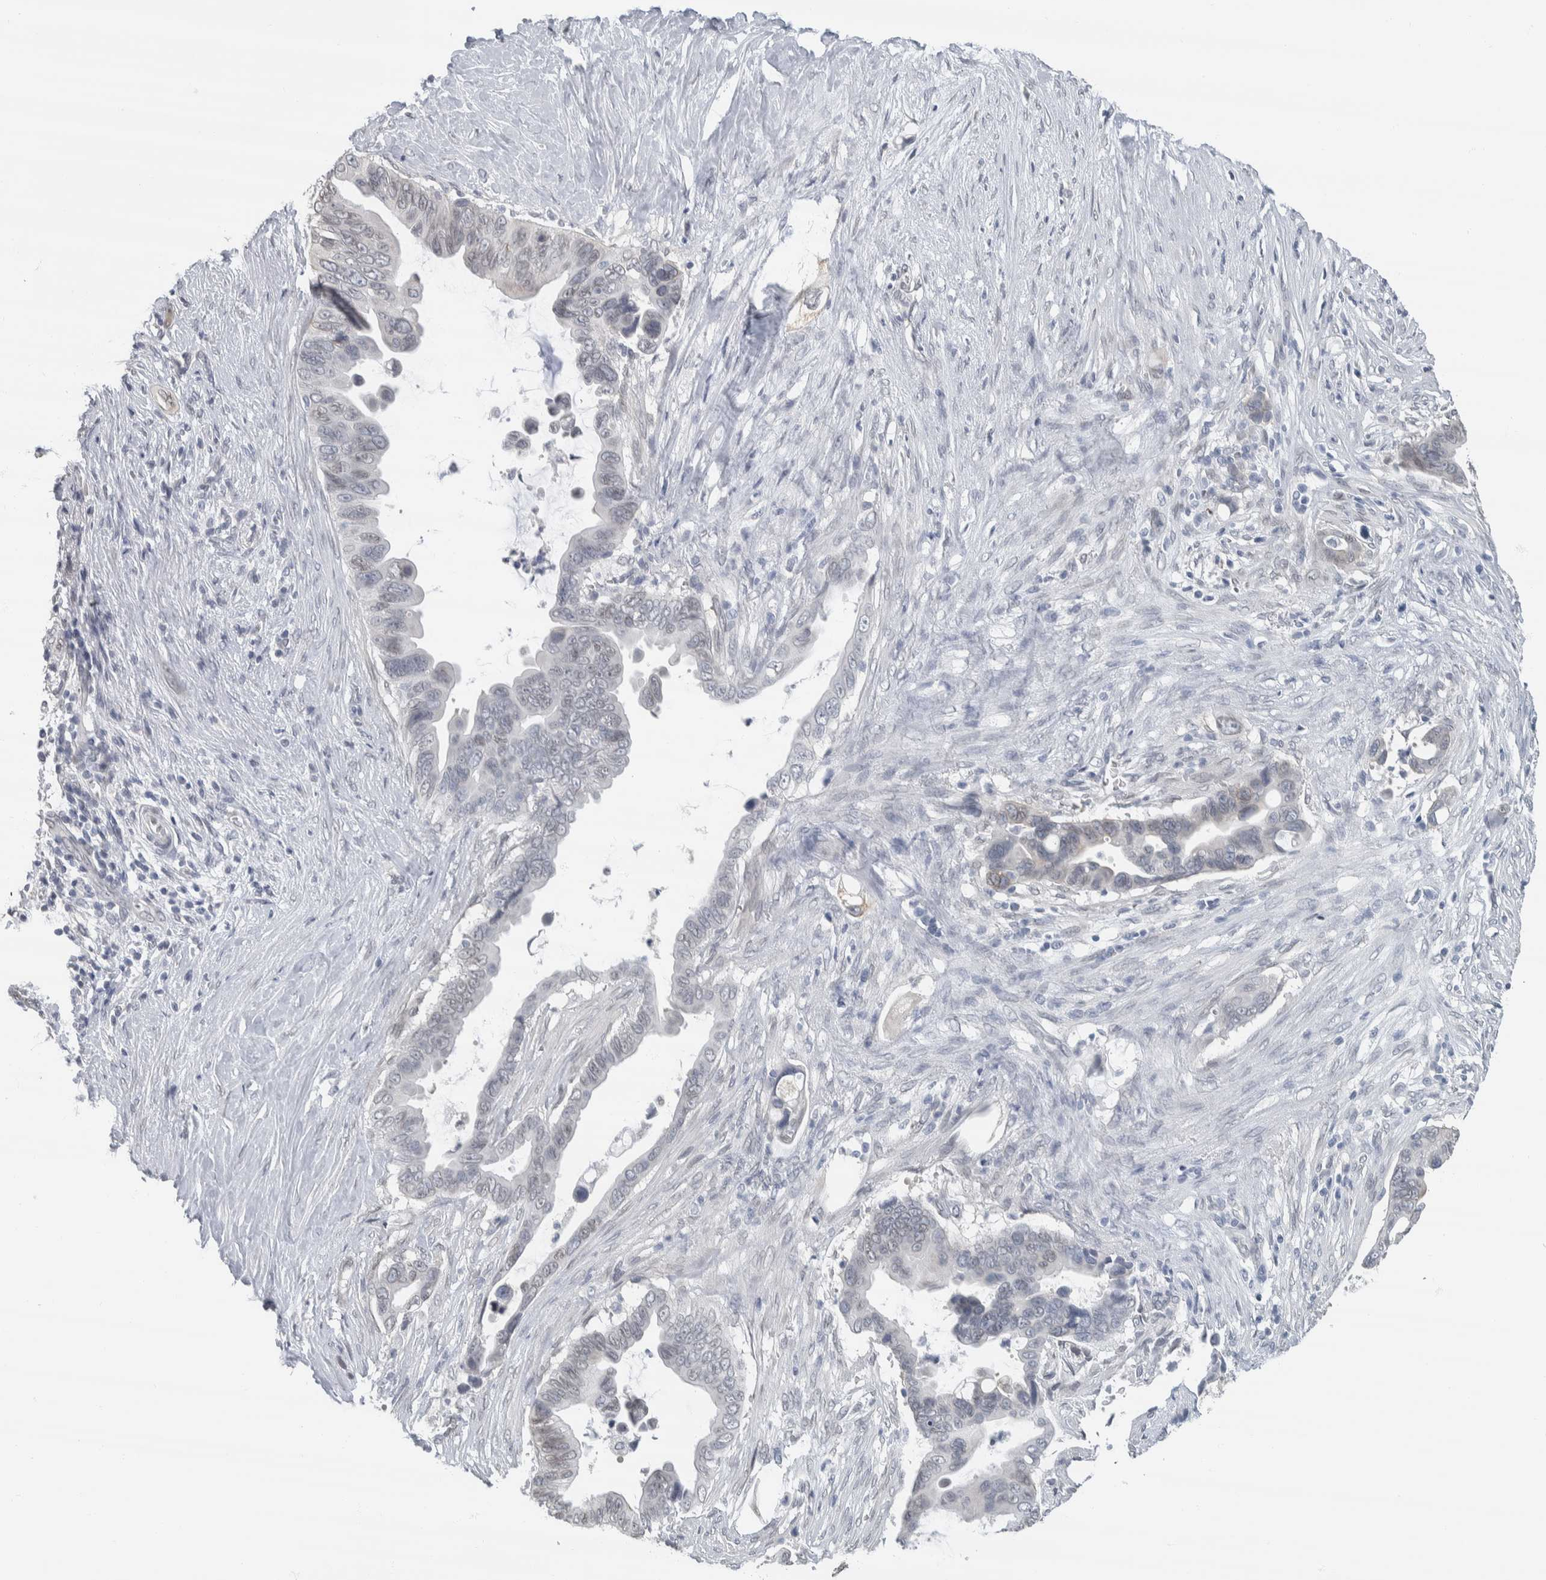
{"staining": {"intensity": "negative", "quantity": "none", "location": "none"}, "tissue": "pancreatic cancer", "cell_type": "Tumor cells", "image_type": "cancer", "snomed": [{"axis": "morphology", "description": "Adenocarcinoma, NOS"}, {"axis": "topography", "description": "Pancreas"}], "caption": "This is an IHC photomicrograph of pancreatic adenocarcinoma. There is no staining in tumor cells.", "gene": "NEFM", "patient": {"sex": "female", "age": 72}}